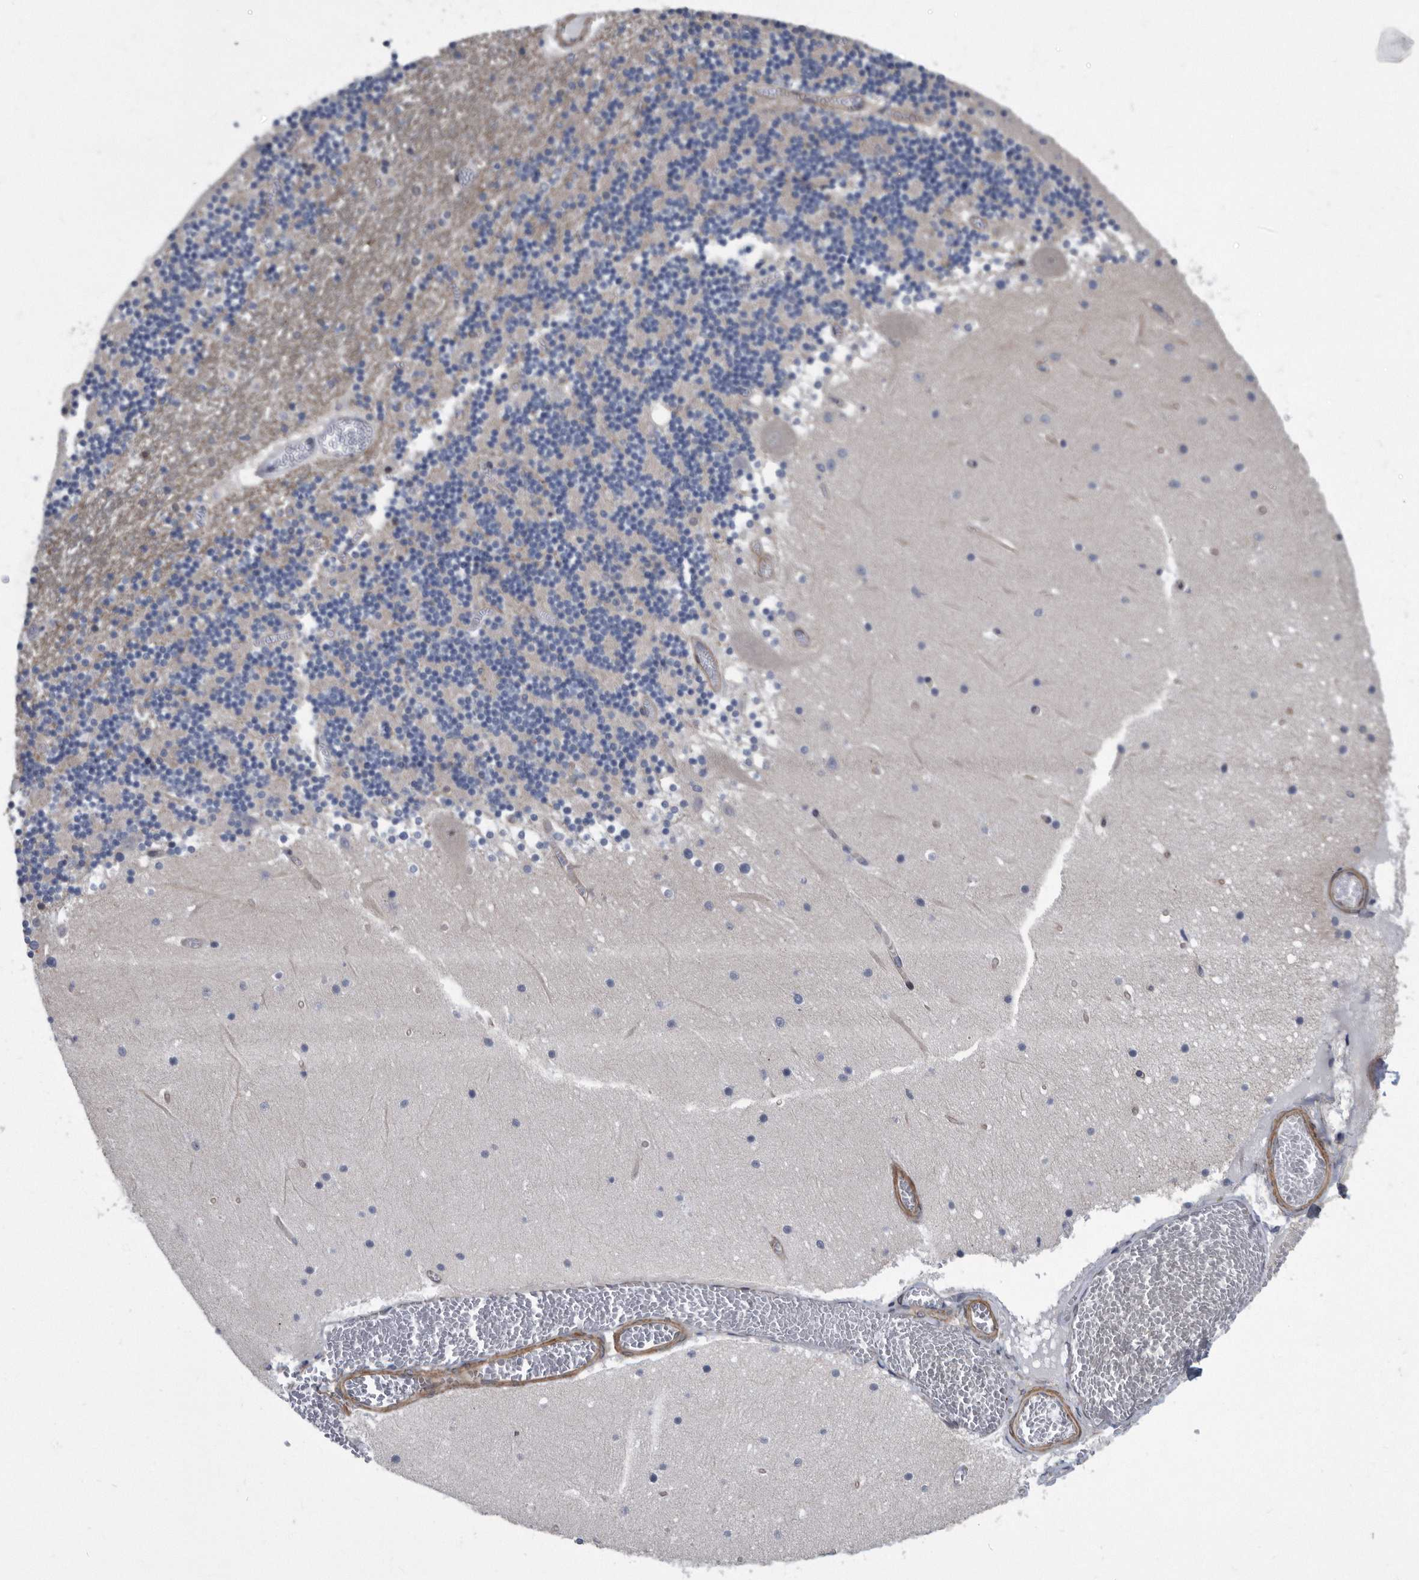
{"staining": {"intensity": "negative", "quantity": "none", "location": "none"}, "tissue": "cerebellum", "cell_type": "Cells in granular layer", "image_type": "normal", "snomed": [{"axis": "morphology", "description": "Normal tissue, NOS"}, {"axis": "topography", "description": "Cerebellum"}], "caption": "The immunohistochemistry image has no significant expression in cells in granular layer of cerebellum. (Stains: DAB immunohistochemistry (IHC) with hematoxylin counter stain, Microscopy: brightfield microscopy at high magnification).", "gene": "ARMCX1", "patient": {"sex": "female", "age": 28}}